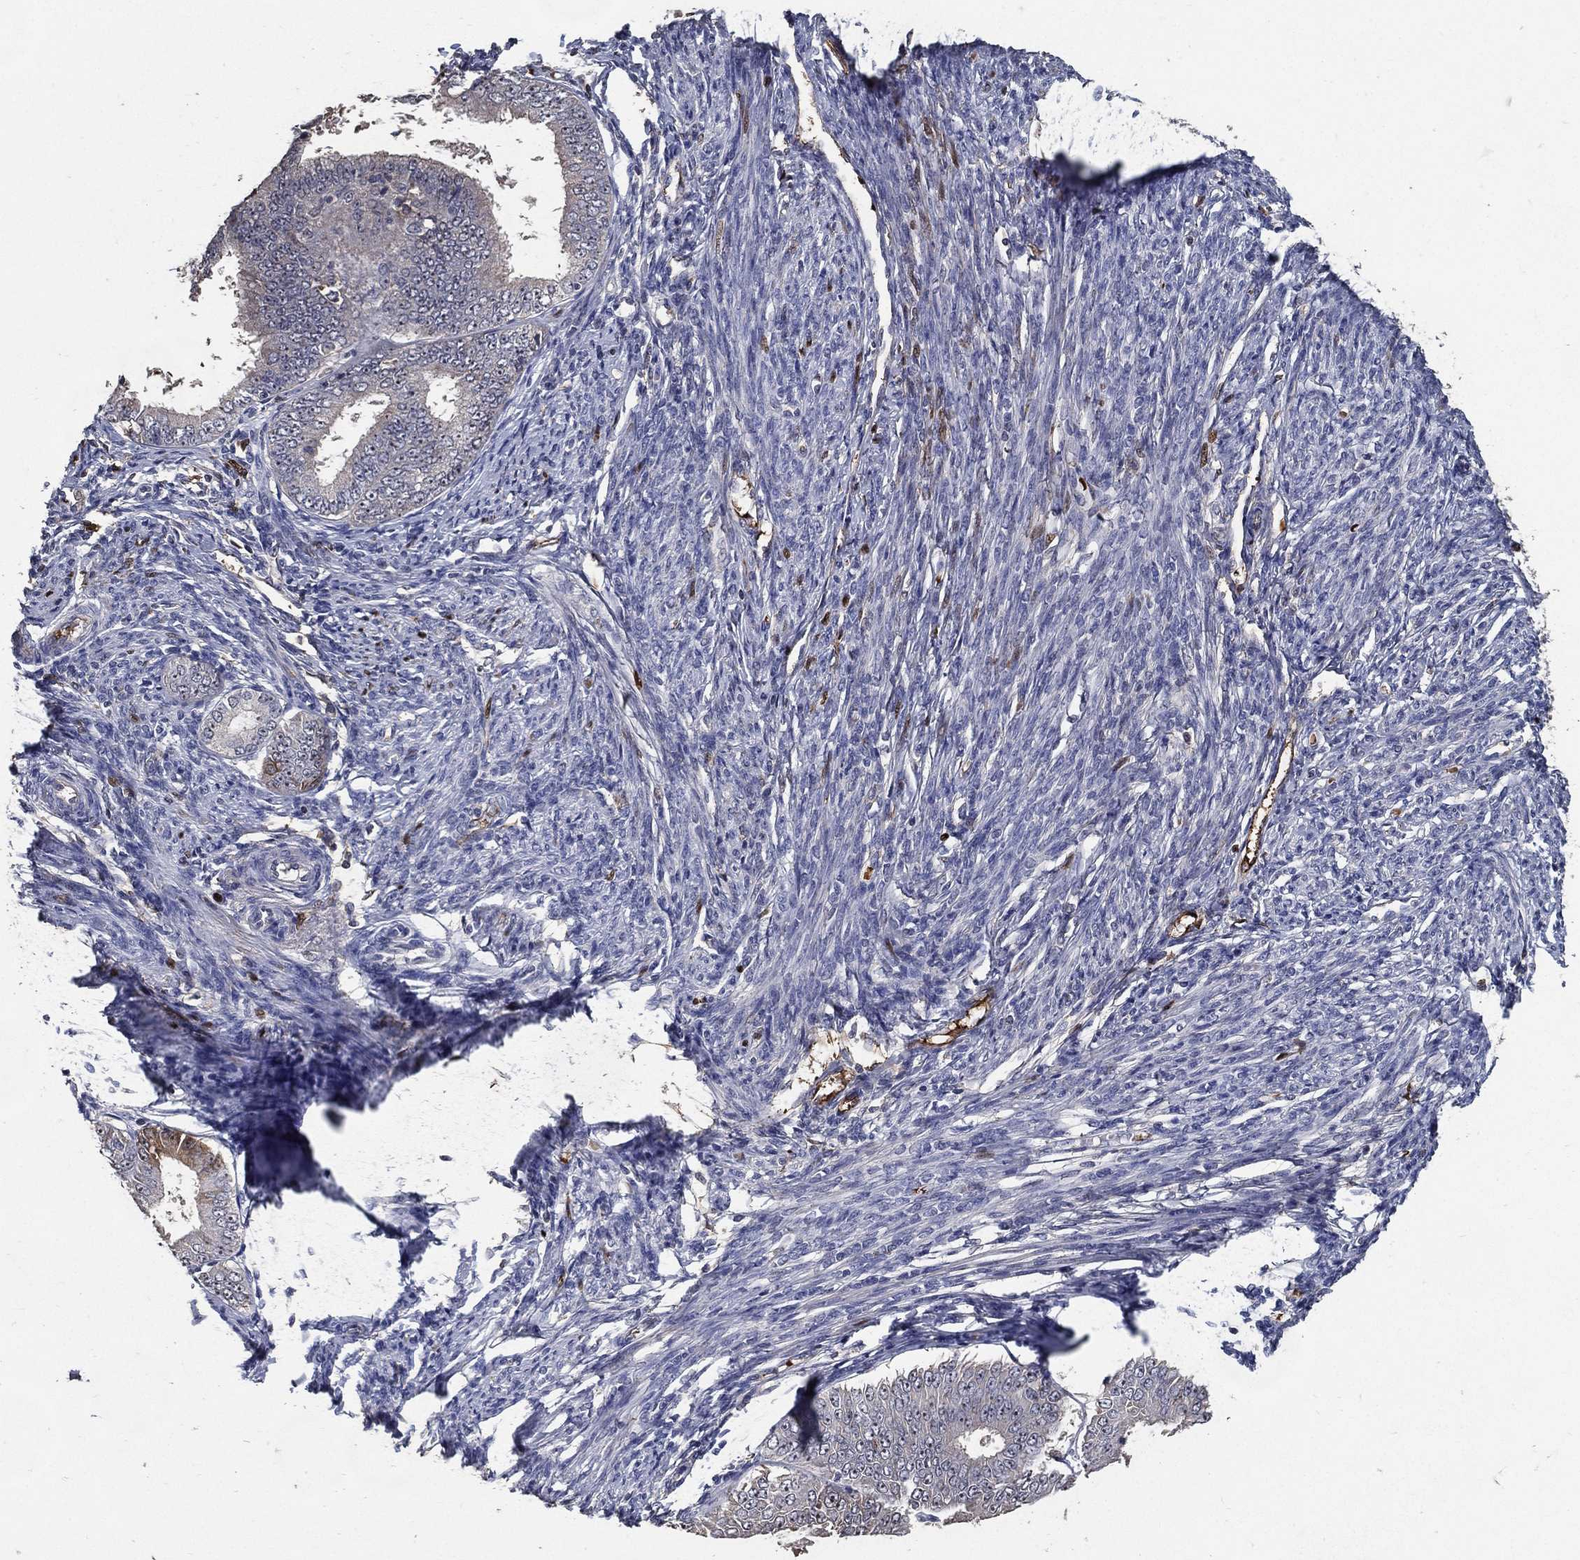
{"staining": {"intensity": "negative", "quantity": "none", "location": "none"}, "tissue": "endometrial cancer", "cell_type": "Tumor cells", "image_type": "cancer", "snomed": [{"axis": "morphology", "description": "Adenocarcinoma, NOS"}, {"axis": "topography", "description": "Endometrium"}], "caption": "This photomicrograph is of adenocarcinoma (endometrial) stained with IHC to label a protein in brown with the nuclei are counter-stained blue. There is no expression in tumor cells.", "gene": "EFNA1", "patient": {"sex": "female", "age": 63}}